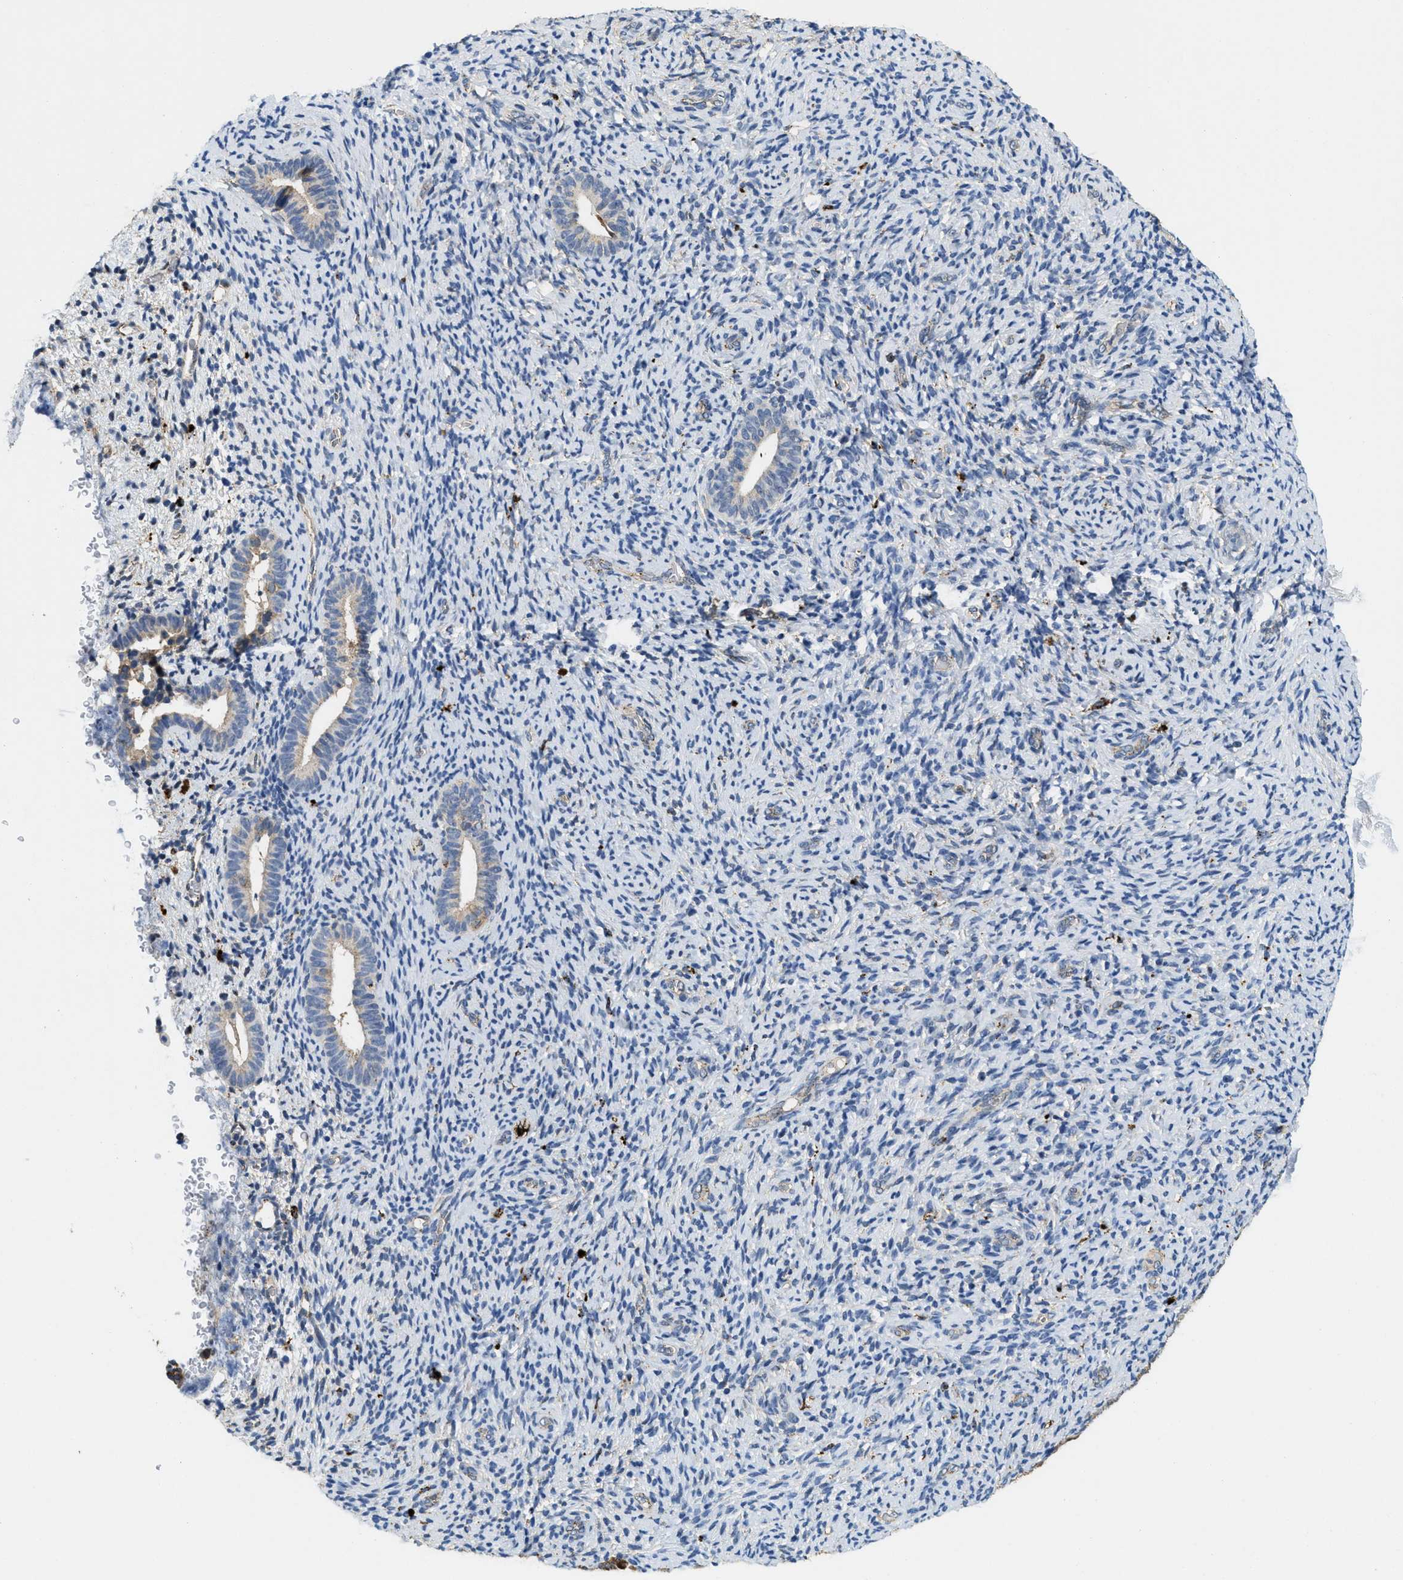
{"staining": {"intensity": "negative", "quantity": "none", "location": "none"}, "tissue": "endometrium", "cell_type": "Cells in endometrial stroma", "image_type": "normal", "snomed": [{"axis": "morphology", "description": "Normal tissue, NOS"}, {"axis": "topography", "description": "Endometrium"}], "caption": "Immunohistochemistry photomicrograph of normal human endometrium stained for a protein (brown), which demonstrates no expression in cells in endometrial stroma. (DAB (3,3'-diaminobenzidine) IHC visualized using brightfield microscopy, high magnification).", "gene": "BMPR2", "patient": {"sex": "female", "age": 51}}